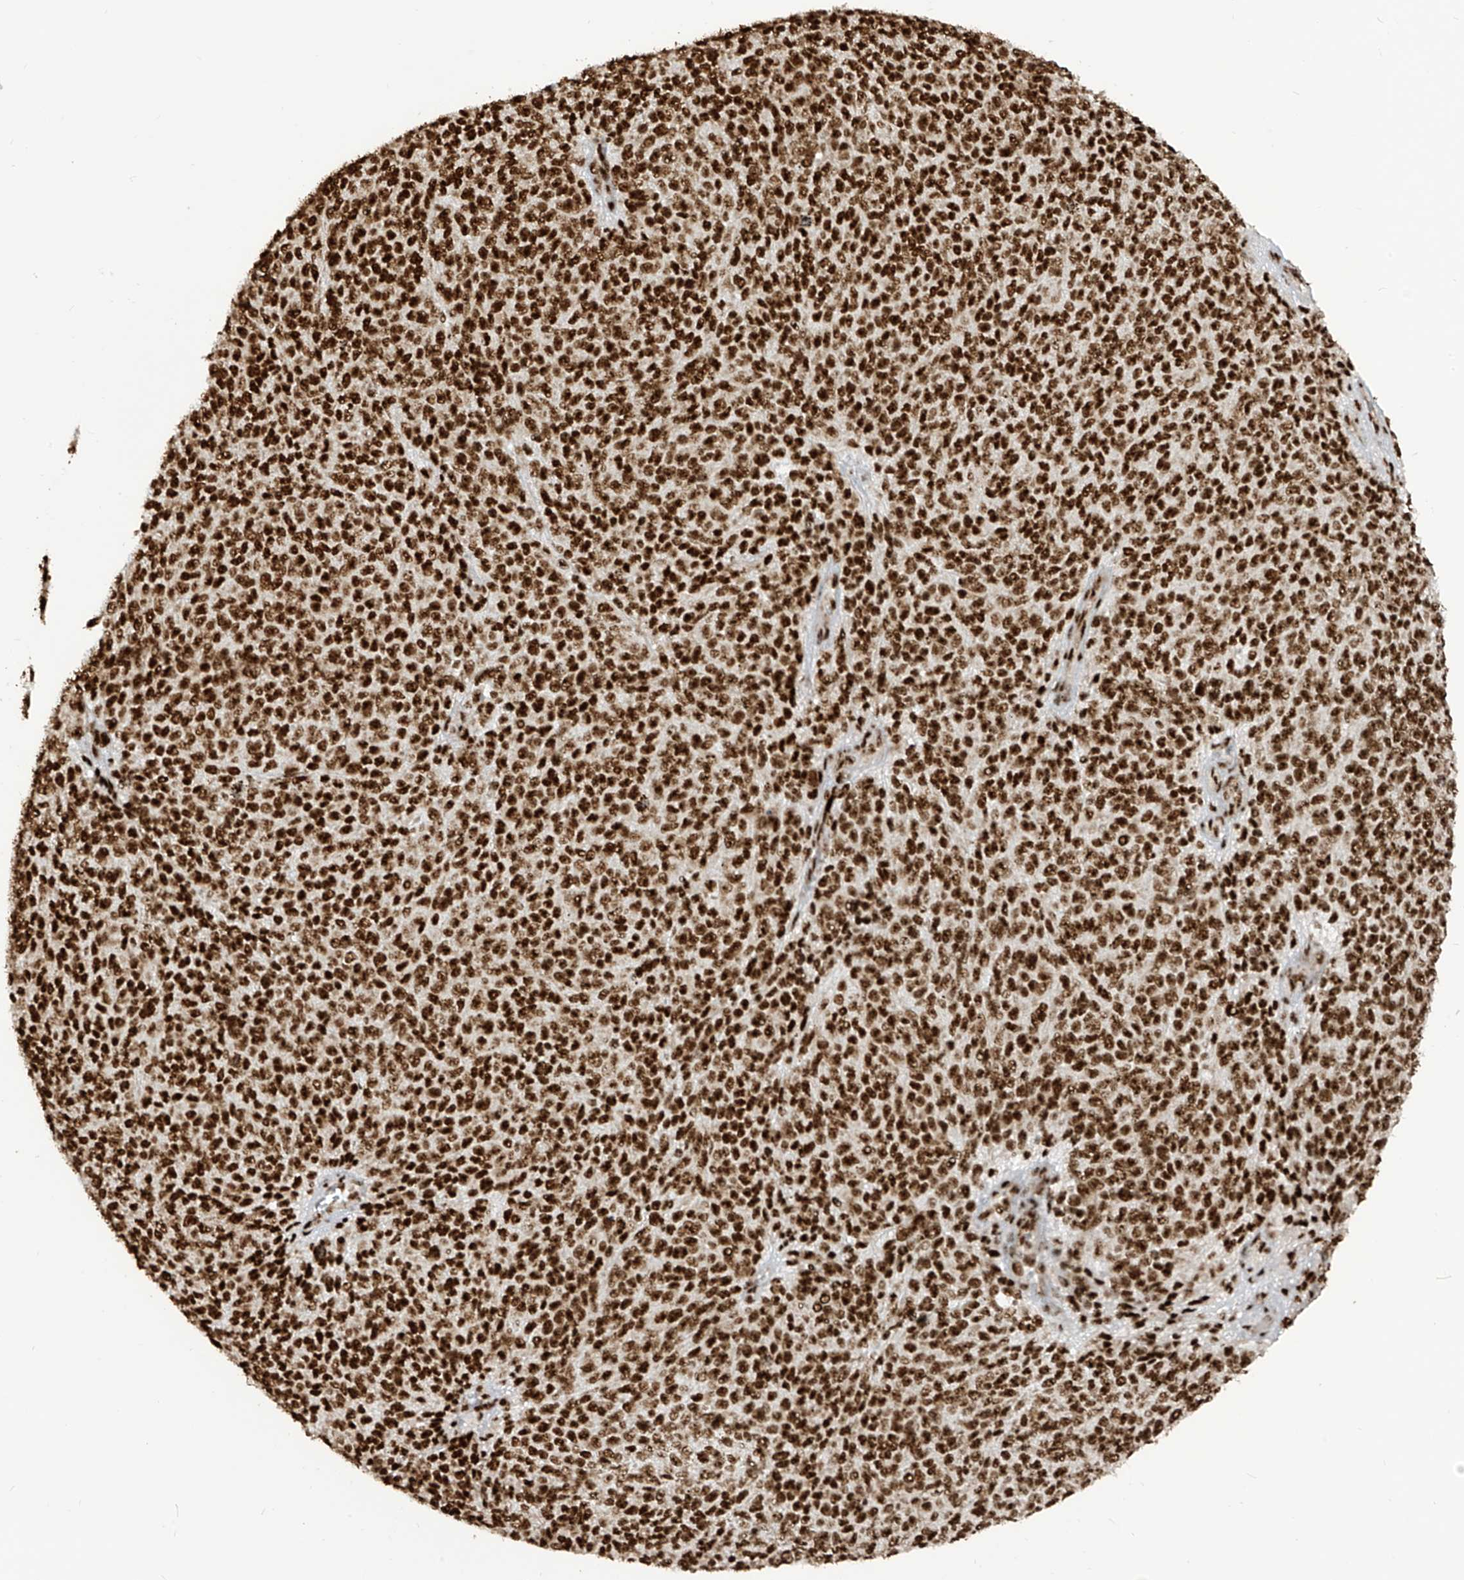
{"staining": {"intensity": "strong", "quantity": ">75%", "location": "nuclear"}, "tissue": "melanoma", "cell_type": "Tumor cells", "image_type": "cancer", "snomed": [{"axis": "morphology", "description": "Malignant melanoma, NOS"}, {"axis": "topography", "description": "Skin"}], "caption": "Malignant melanoma tissue demonstrates strong nuclear staining in about >75% of tumor cells, visualized by immunohistochemistry.", "gene": "LBH", "patient": {"sex": "male", "age": 49}}